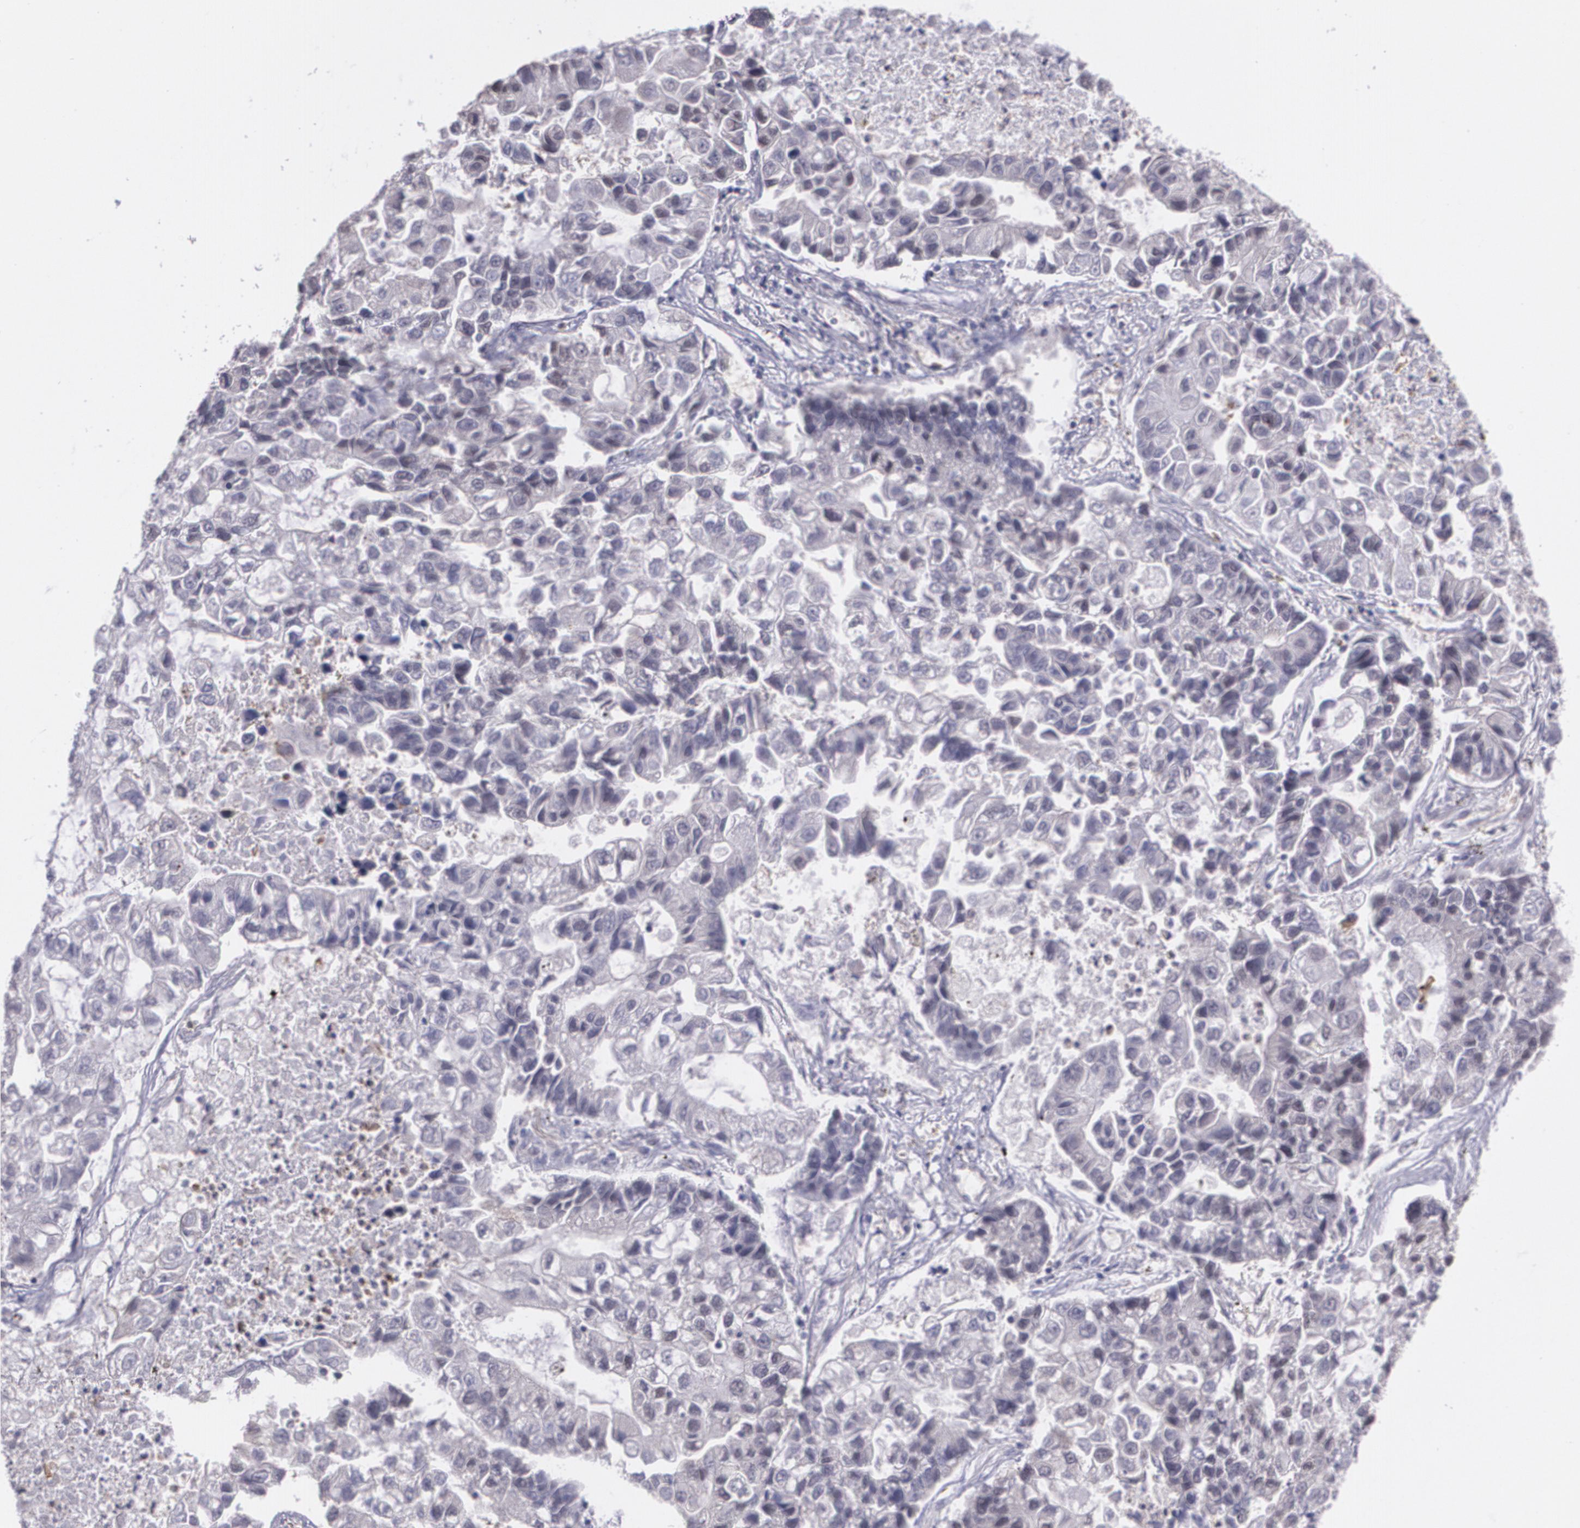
{"staining": {"intensity": "negative", "quantity": "none", "location": "none"}, "tissue": "lung cancer", "cell_type": "Tumor cells", "image_type": "cancer", "snomed": [{"axis": "morphology", "description": "Adenocarcinoma, NOS"}, {"axis": "topography", "description": "Lung"}], "caption": "Tumor cells show no significant positivity in adenocarcinoma (lung).", "gene": "CUL2", "patient": {"sex": "female", "age": 51}}